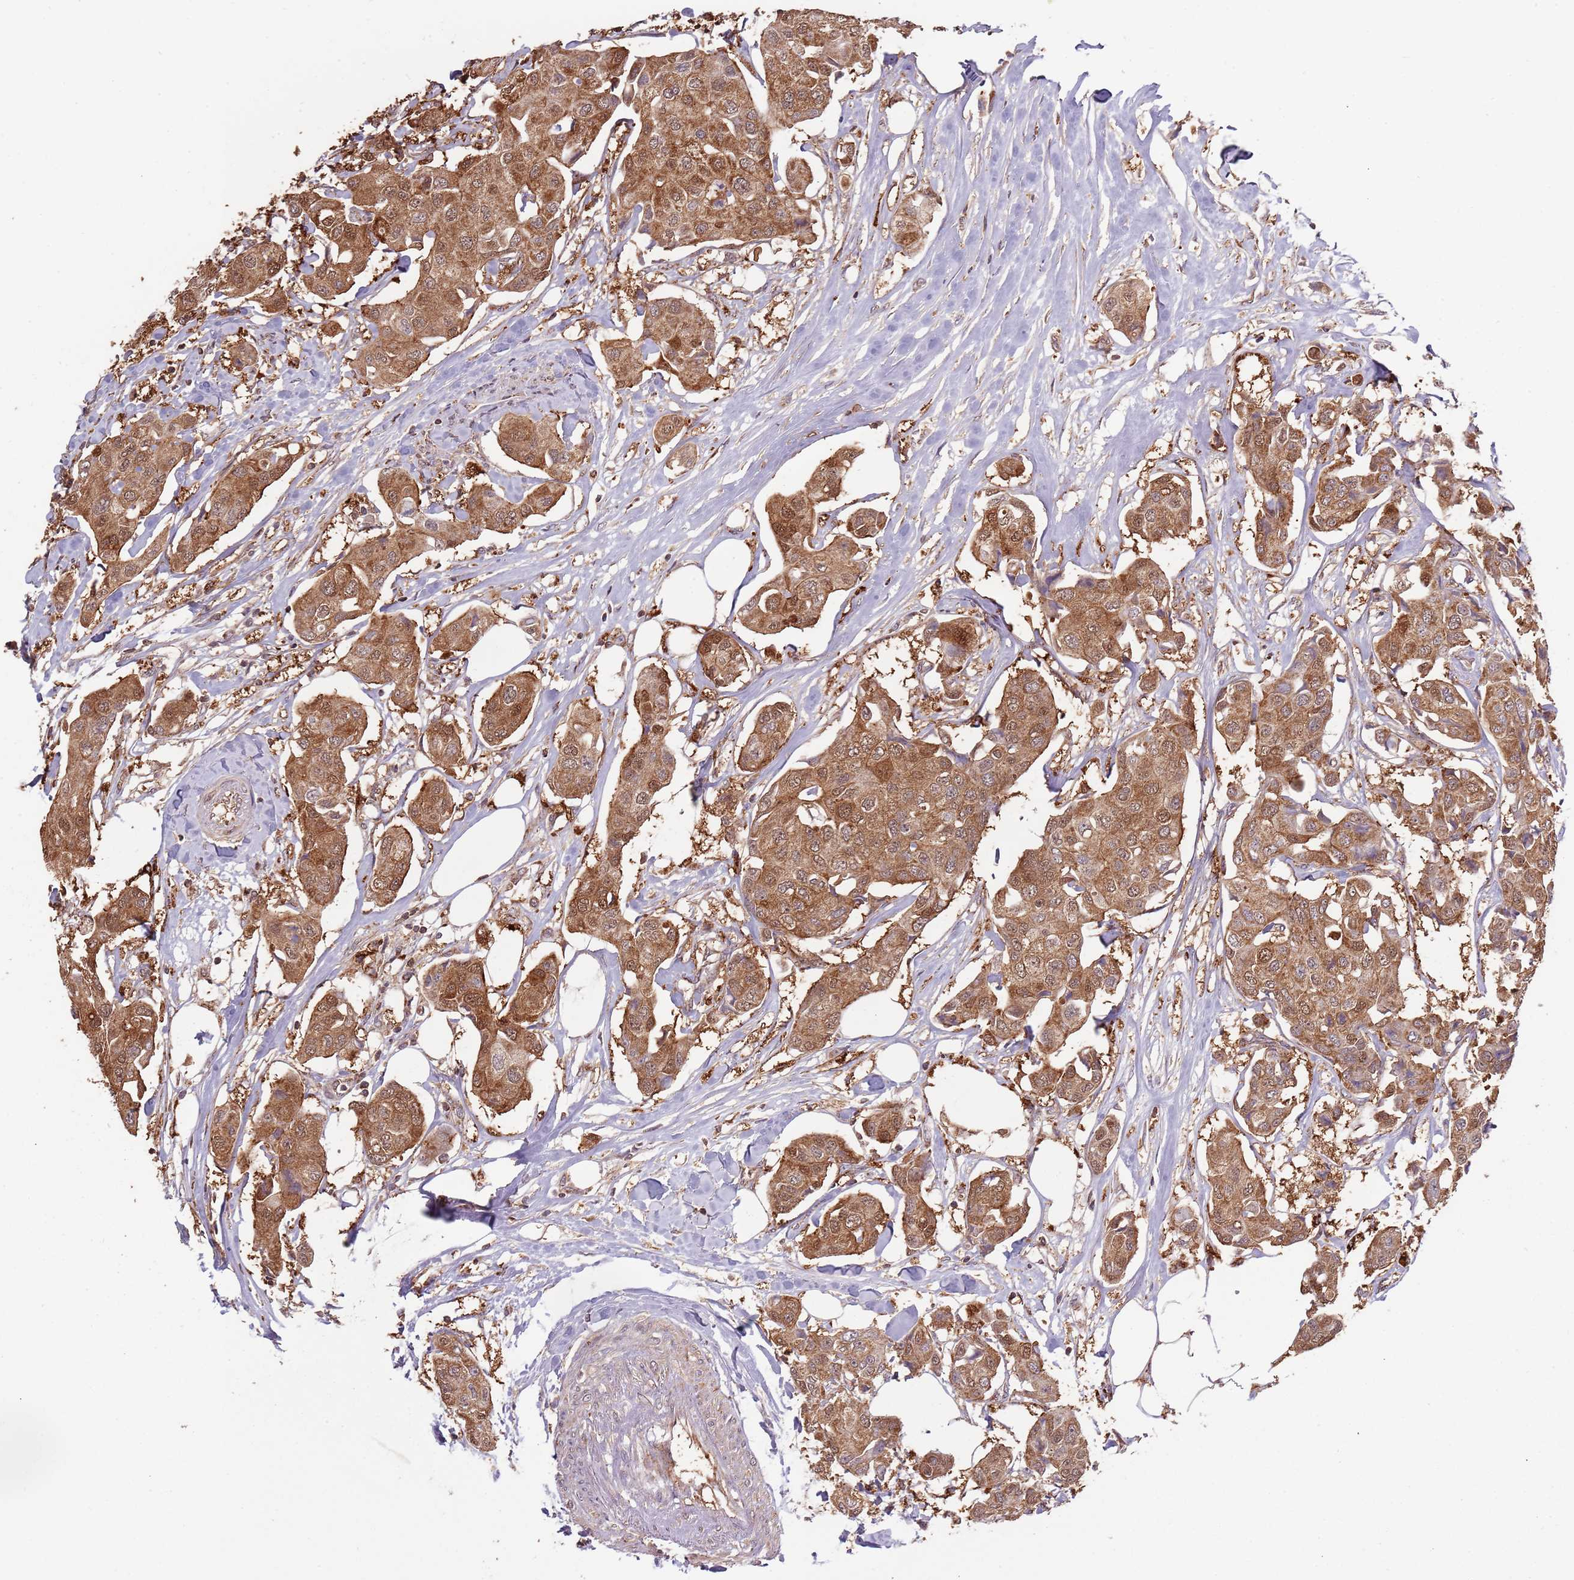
{"staining": {"intensity": "strong", "quantity": ">75%", "location": "cytoplasmic/membranous,nuclear"}, "tissue": "breast cancer", "cell_type": "Tumor cells", "image_type": "cancer", "snomed": [{"axis": "morphology", "description": "Duct carcinoma"}, {"axis": "topography", "description": "Breast"}, {"axis": "topography", "description": "Lymph node"}], "caption": "Tumor cells reveal strong cytoplasmic/membranous and nuclear positivity in about >75% of cells in breast cancer.", "gene": "IL17RD", "patient": {"sex": "female", "age": 80}}